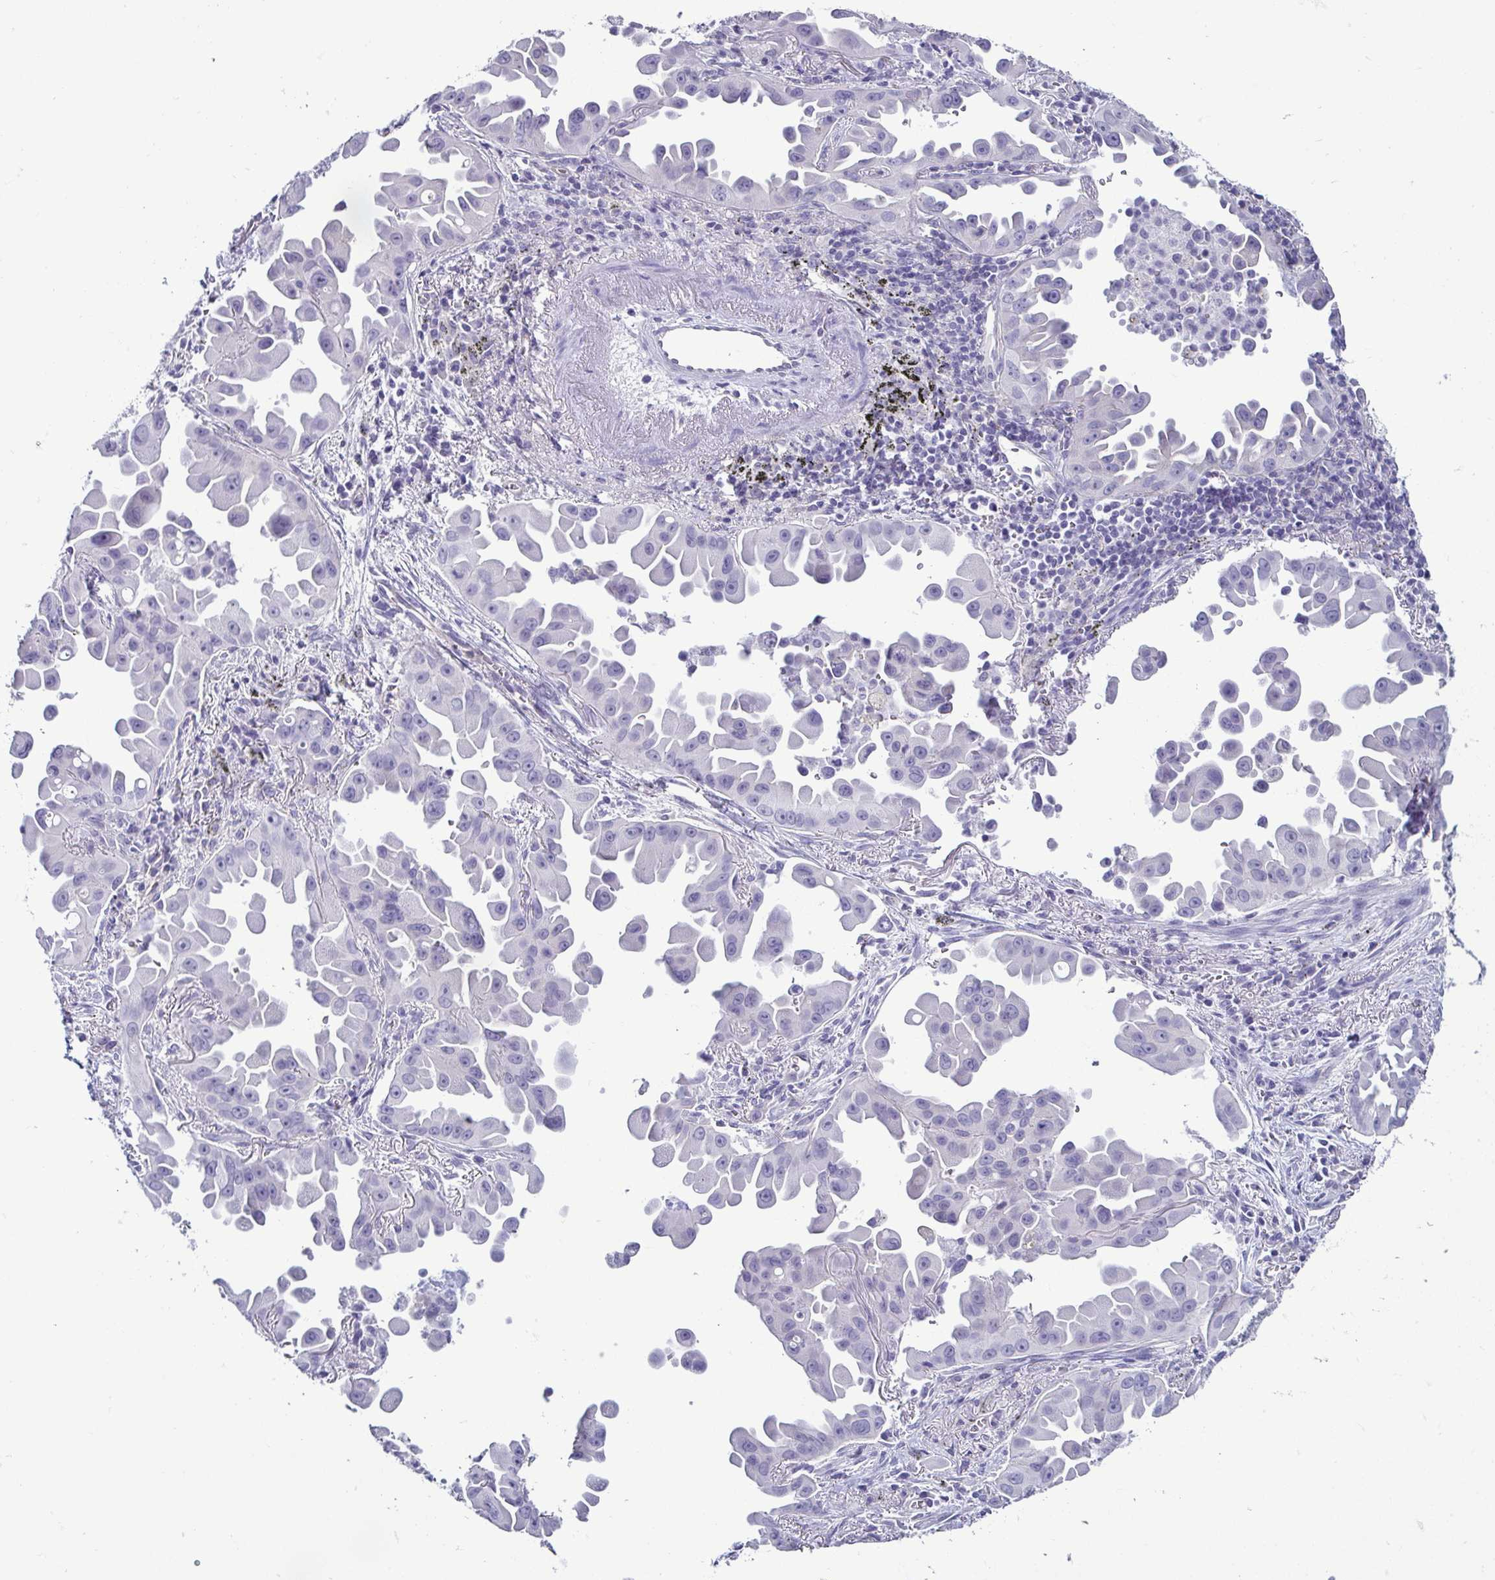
{"staining": {"intensity": "negative", "quantity": "none", "location": "none"}, "tissue": "lung cancer", "cell_type": "Tumor cells", "image_type": "cancer", "snomed": [{"axis": "morphology", "description": "Adenocarcinoma, NOS"}, {"axis": "topography", "description": "Lung"}], "caption": "Human lung cancer (adenocarcinoma) stained for a protein using immunohistochemistry shows no positivity in tumor cells.", "gene": "CASP14", "patient": {"sex": "male", "age": 68}}